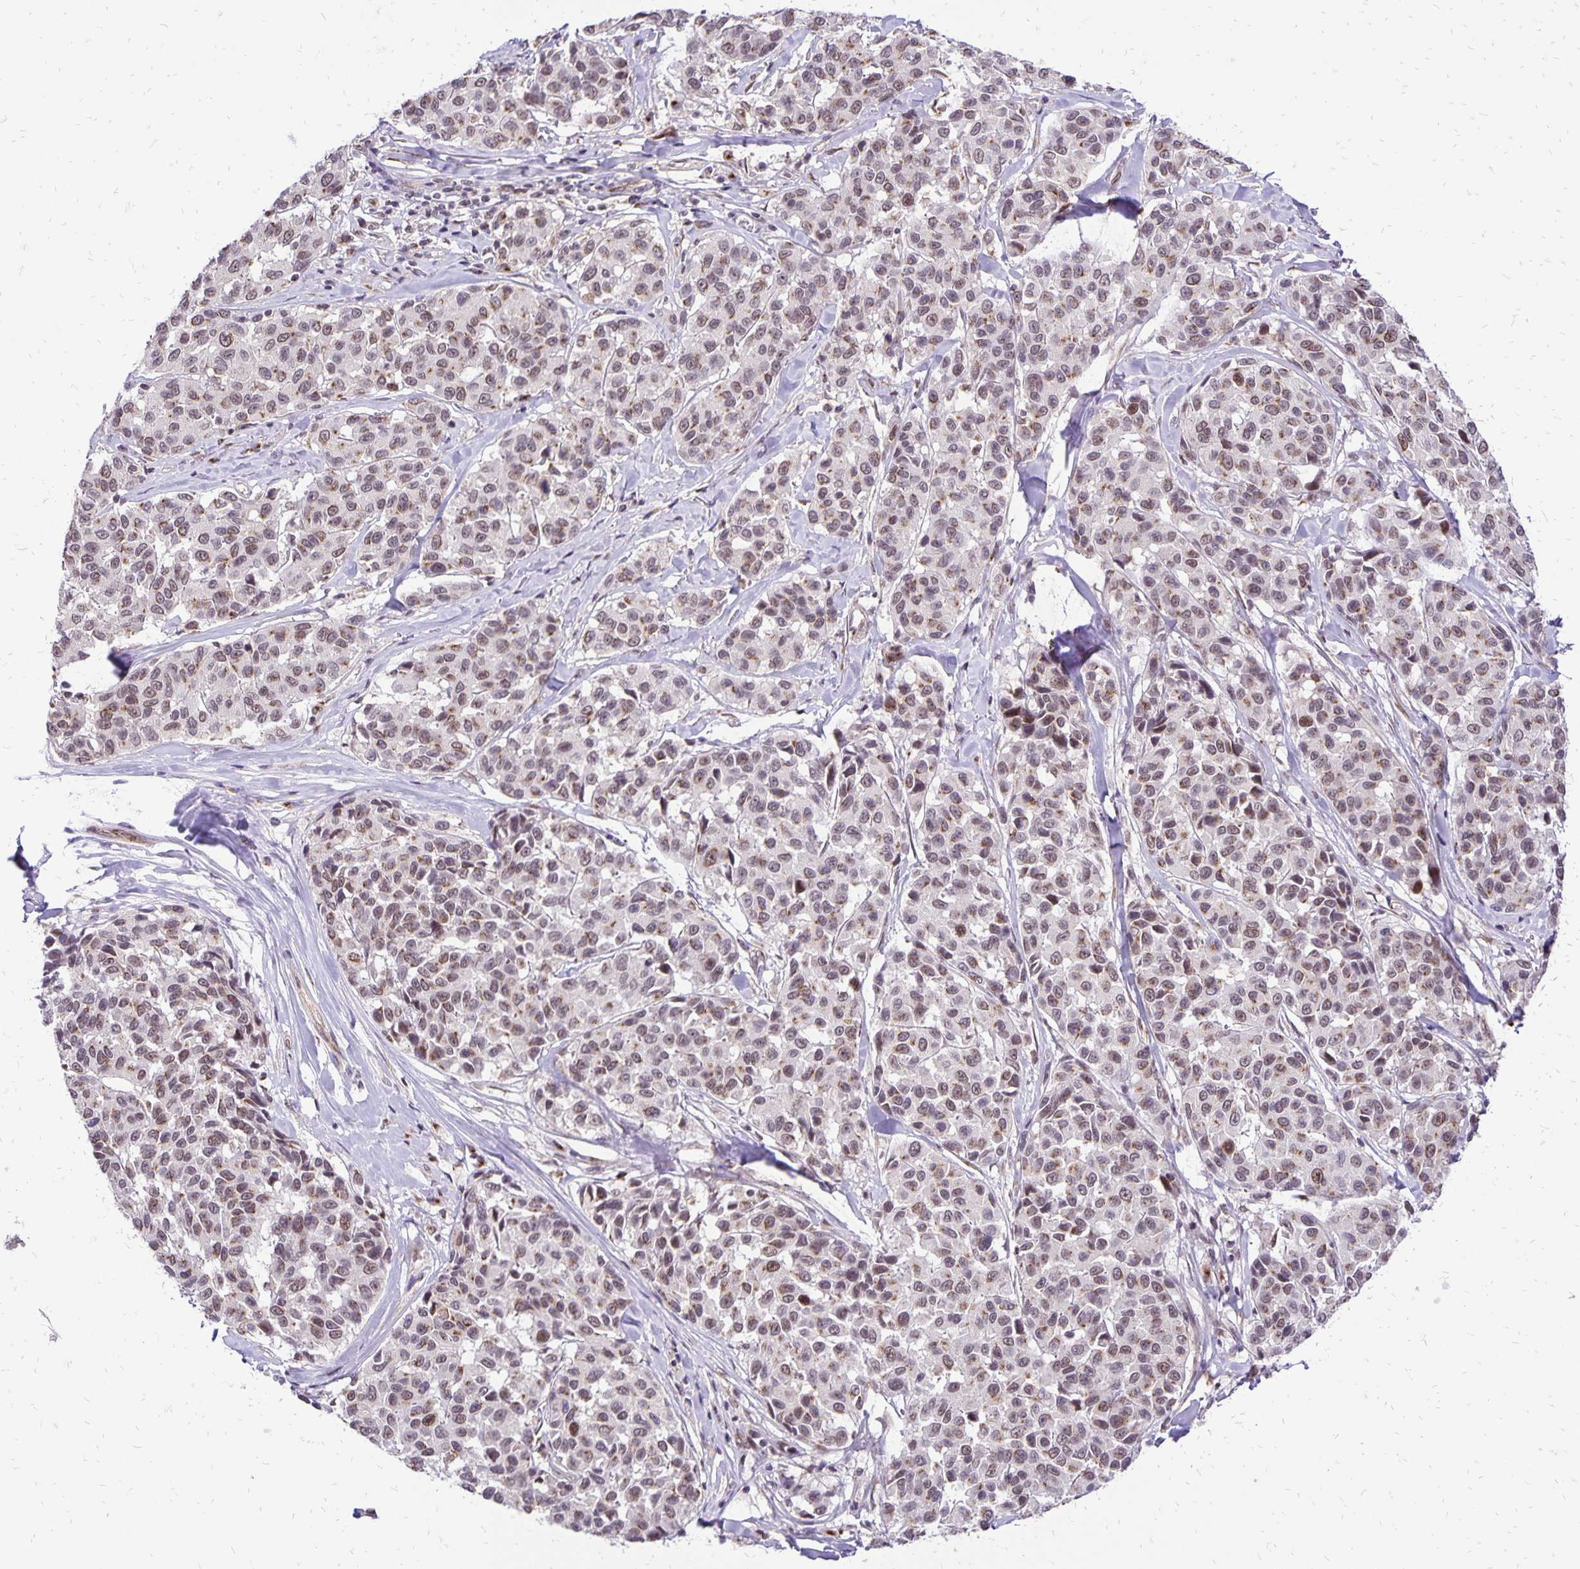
{"staining": {"intensity": "weak", "quantity": "25%-75%", "location": "nuclear"}, "tissue": "melanoma", "cell_type": "Tumor cells", "image_type": "cancer", "snomed": [{"axis": "morphology", "description": "Malignant melanoma, NOS"}, {"axis": "topography", "description": "Skin"}], "caption": "Immunohistochemical staining of human melanoma shows low levels of weak nuclear protein positivity in approximately 25%-75% of tumor cells. (DAB (3,3'-diaminobenzidine) IHC, brown staining for protein, blue staining for nuclei).", "gene": "GOLGA5", "patient": {"sex": "female", "age": 66}}